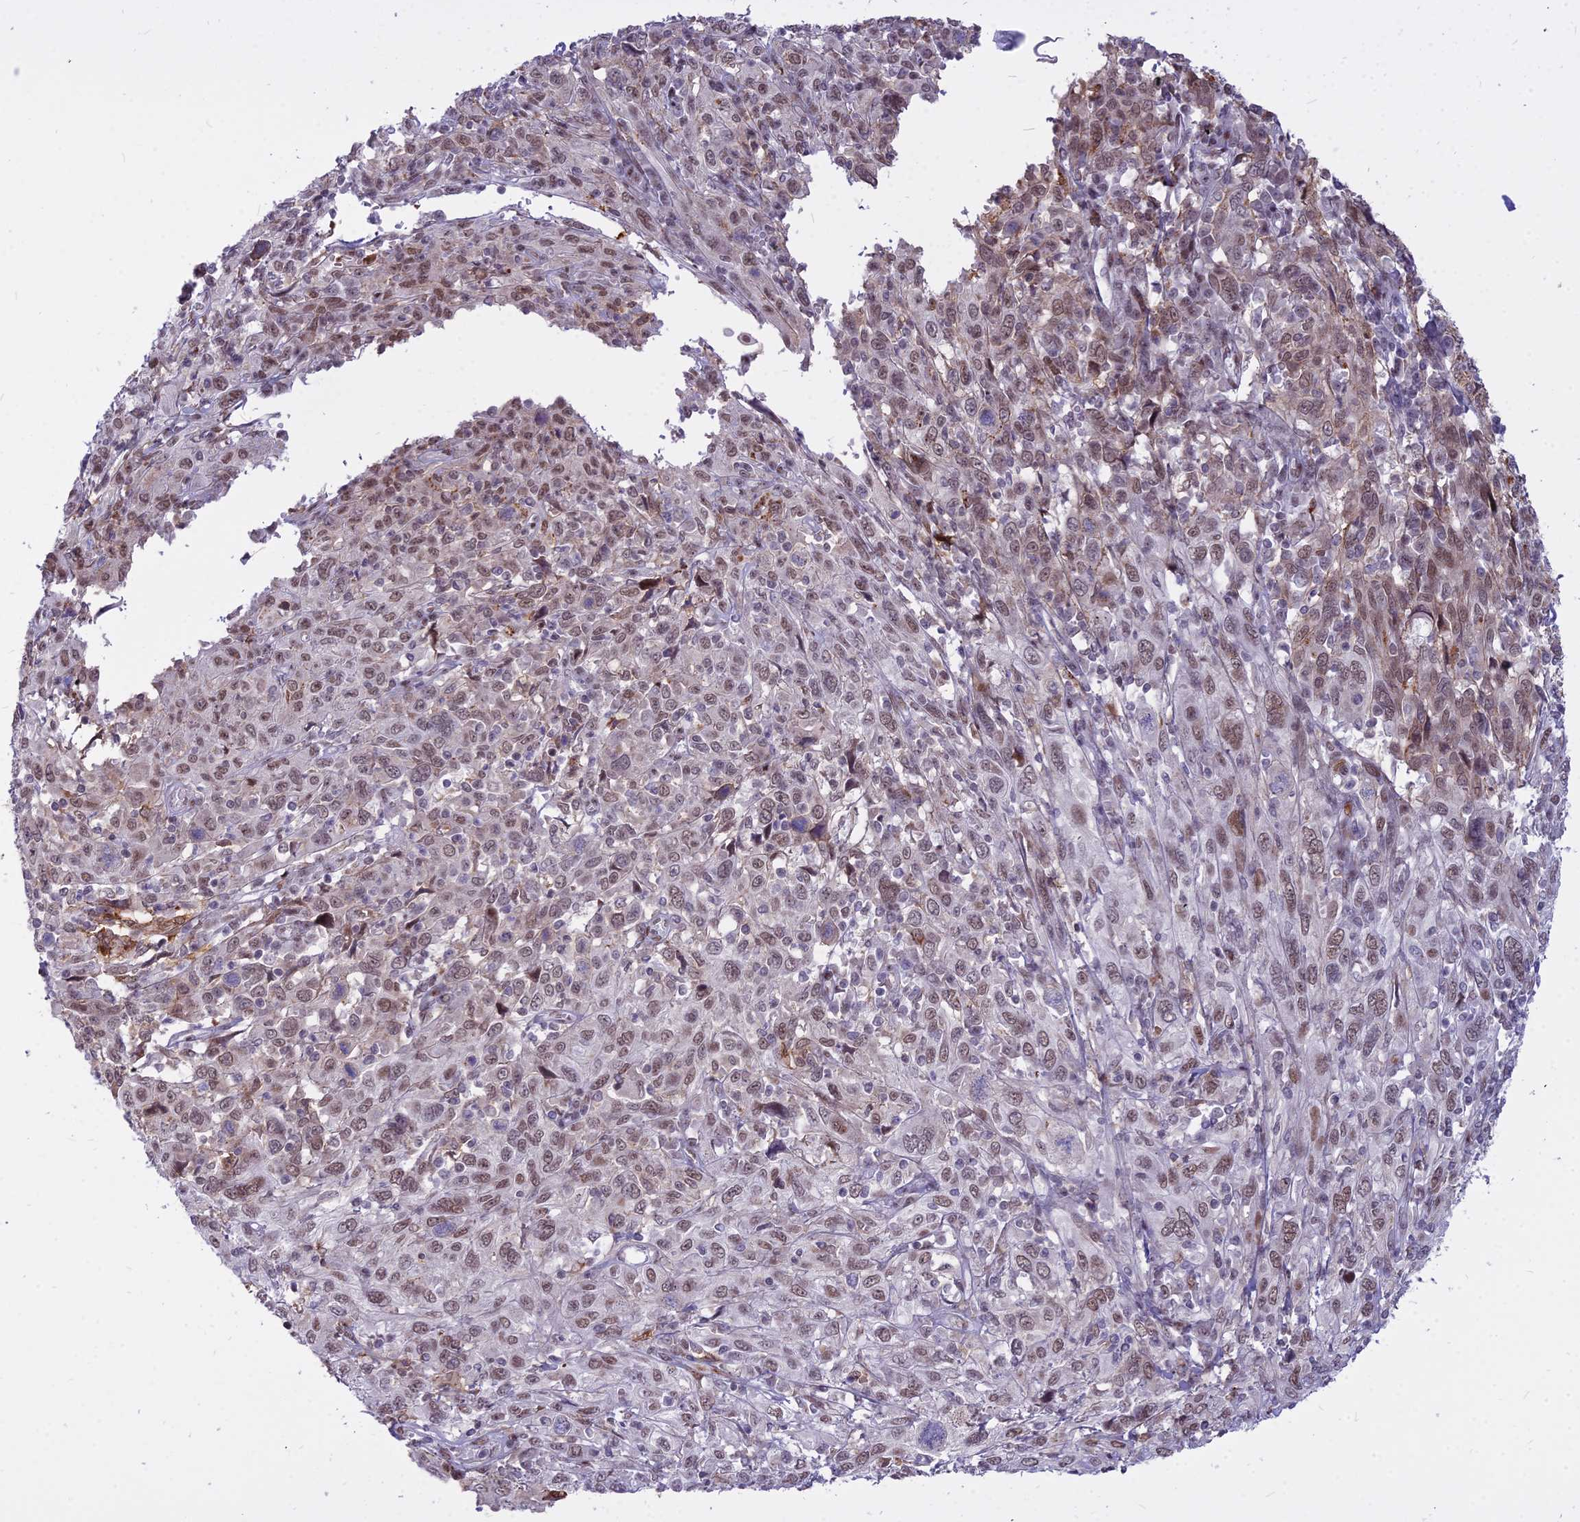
{"staining": {"intensity": "weak", "quantity": "25%-75%", "location": "nuclear"}, "tissue": "cervical cancer", "cell_type": "Tumor cells", "image_type": "cancer", "snomed": [{"axis": "morphology", "description": "Squamous cell carcinoma, NOS"}, {"axis": "topography", "description": "Cervix"}], "caption": "The immunohistochemical stain highlights weak nuclear expression in tumor cells of cervical squamous cell carcinoma tissue.", "gene": "ALG10", "patient": {"sex": "female", "age": 46}}